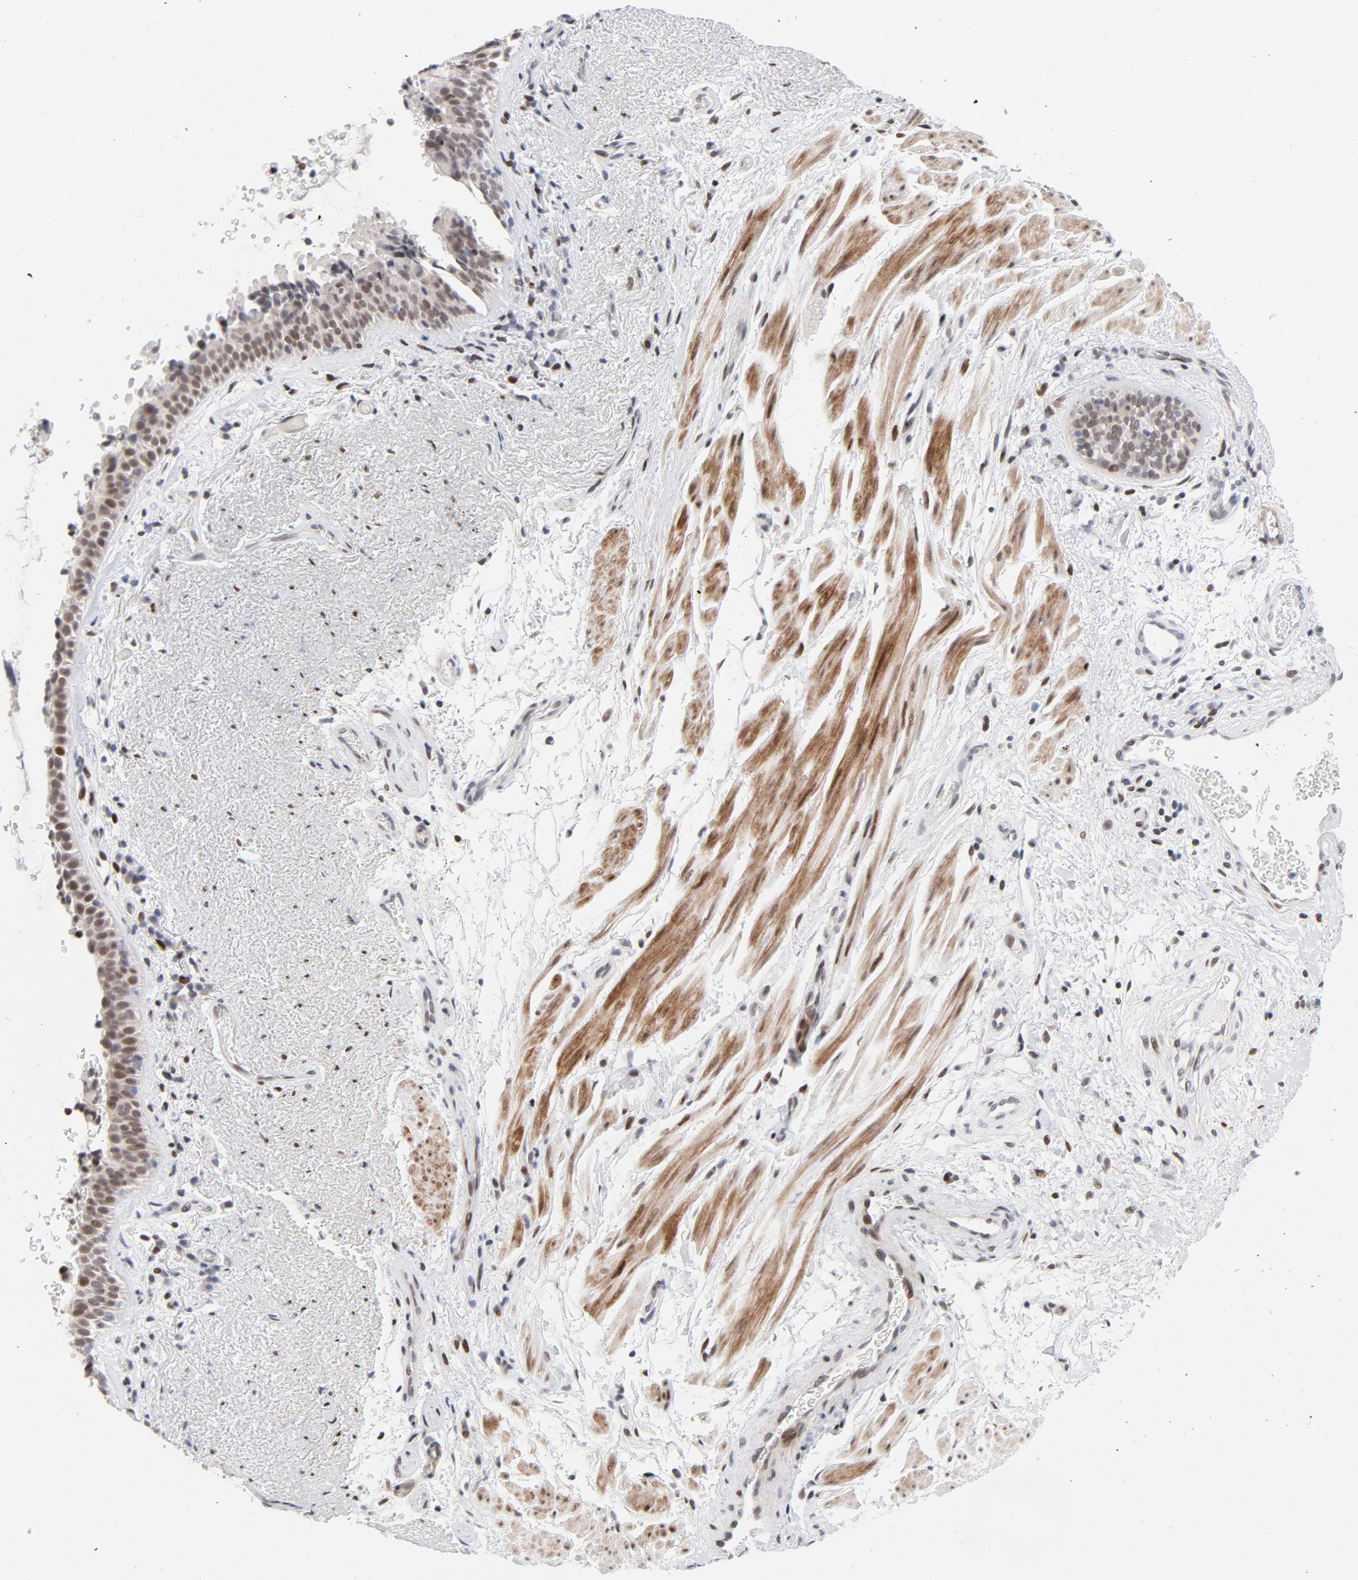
{"staining": {"intensity": "moderate", "quantity": ">75%", "location": "nuclear"}, "tissue": "bronchus", "cell_type": "Respiratory epithelial cells", "image_type": "normal", "snomed": [{"axis": "morphology", "description": "Normal tissue, NOS"}, {"axis": "topography", "description": "Bronchus"}], "caption": "Immunohistochemical staining of unremarkable human bronchus exhibits medium levels of moderate nuclear staining in approximately >75% of respiratory epithelial cells. The staining was performed using DAB to visualize the protein expression in brown, while the nuclei were stained in blue with hematoxylin (Magnification: 20x).", "gene": "NFIC", "patient": {"sex": "female", "age": 54}}